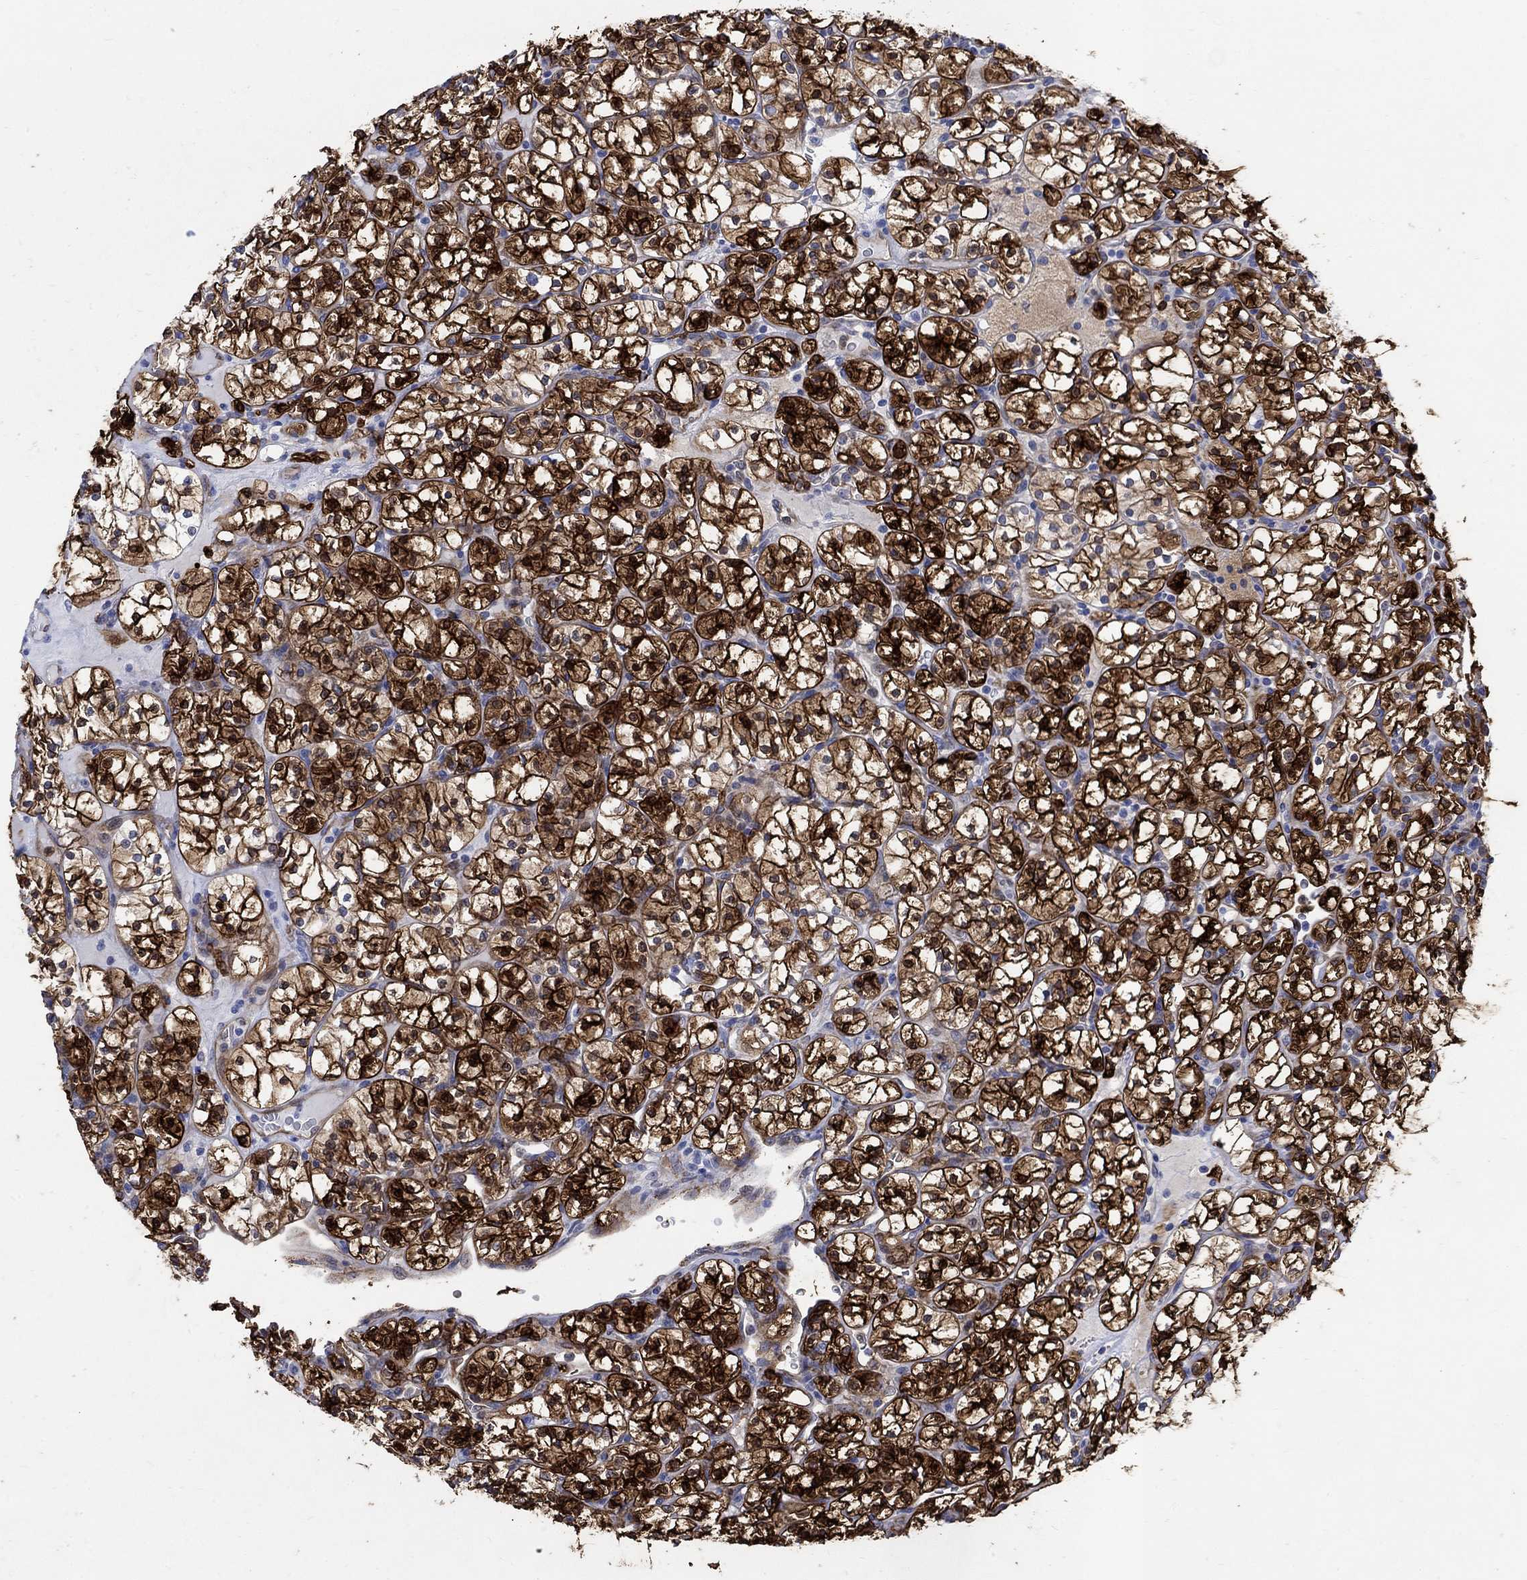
{"staining": {"intensity": "strong", "quantity": ">75%", "location": "cytoplasmic/membranous"}, "tissue": "renal cancer", "cell_type": "Tumor cells", "image_type": "cancer", "snomed": [{"axis": "morphology", "description": "Adenocarcinoma, NOS"}, {"axis": "topography", "description": "Kidney"}], "caption": "The histopathology image displays a brown stain indicating the presence of a protein in the cytoplasmic/membranous of tumor cells in renal cancer (adenocarcinoma). (Brightfield microscopy of DAB IHC at high magnification).", "gene": "TGM2", "patient": {"sex": "female", "age": 89}}